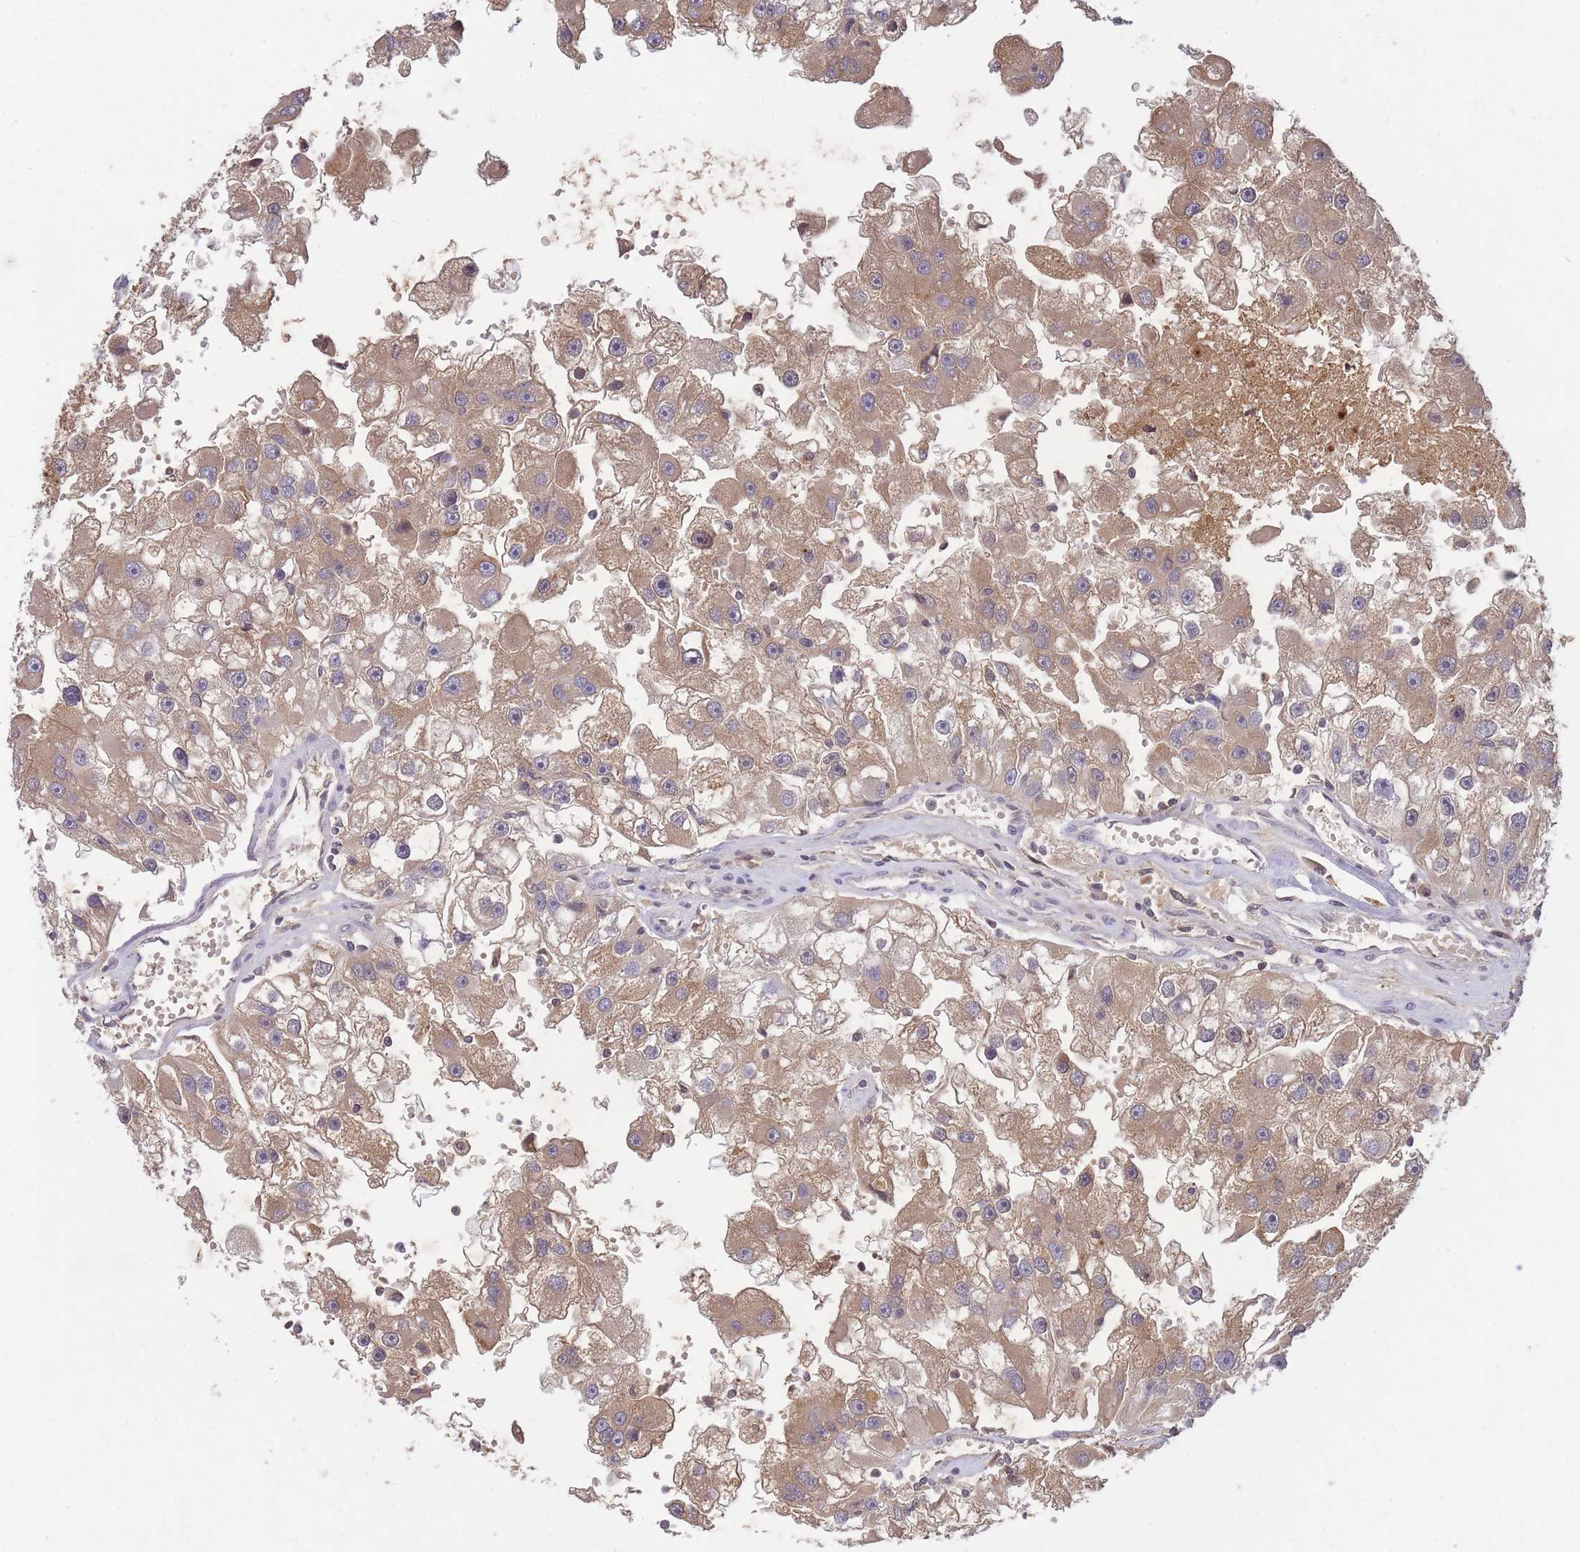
{"staining": {"intensity": "weak", "quantity": ">75%", "location": "cytoplasmic/membranous"}, "tissue": "renal cancer", "cell_type": "Tumor cells", "image_type": "cancer", "snomed": [{"axis": "morphology", "description": "Adenocarcinoma, NOS"}, {"axis": "topography", "description": "Kidney"}], "caption": "The photomicrograph displays immunohistochemical staining of renal adenocarcinoma. There is weak cytoplasmic/membranous expression is present in about >75% of tumor cells.", "gene": "RALGDS", "patient": {"sex": "male", "age": 63}}